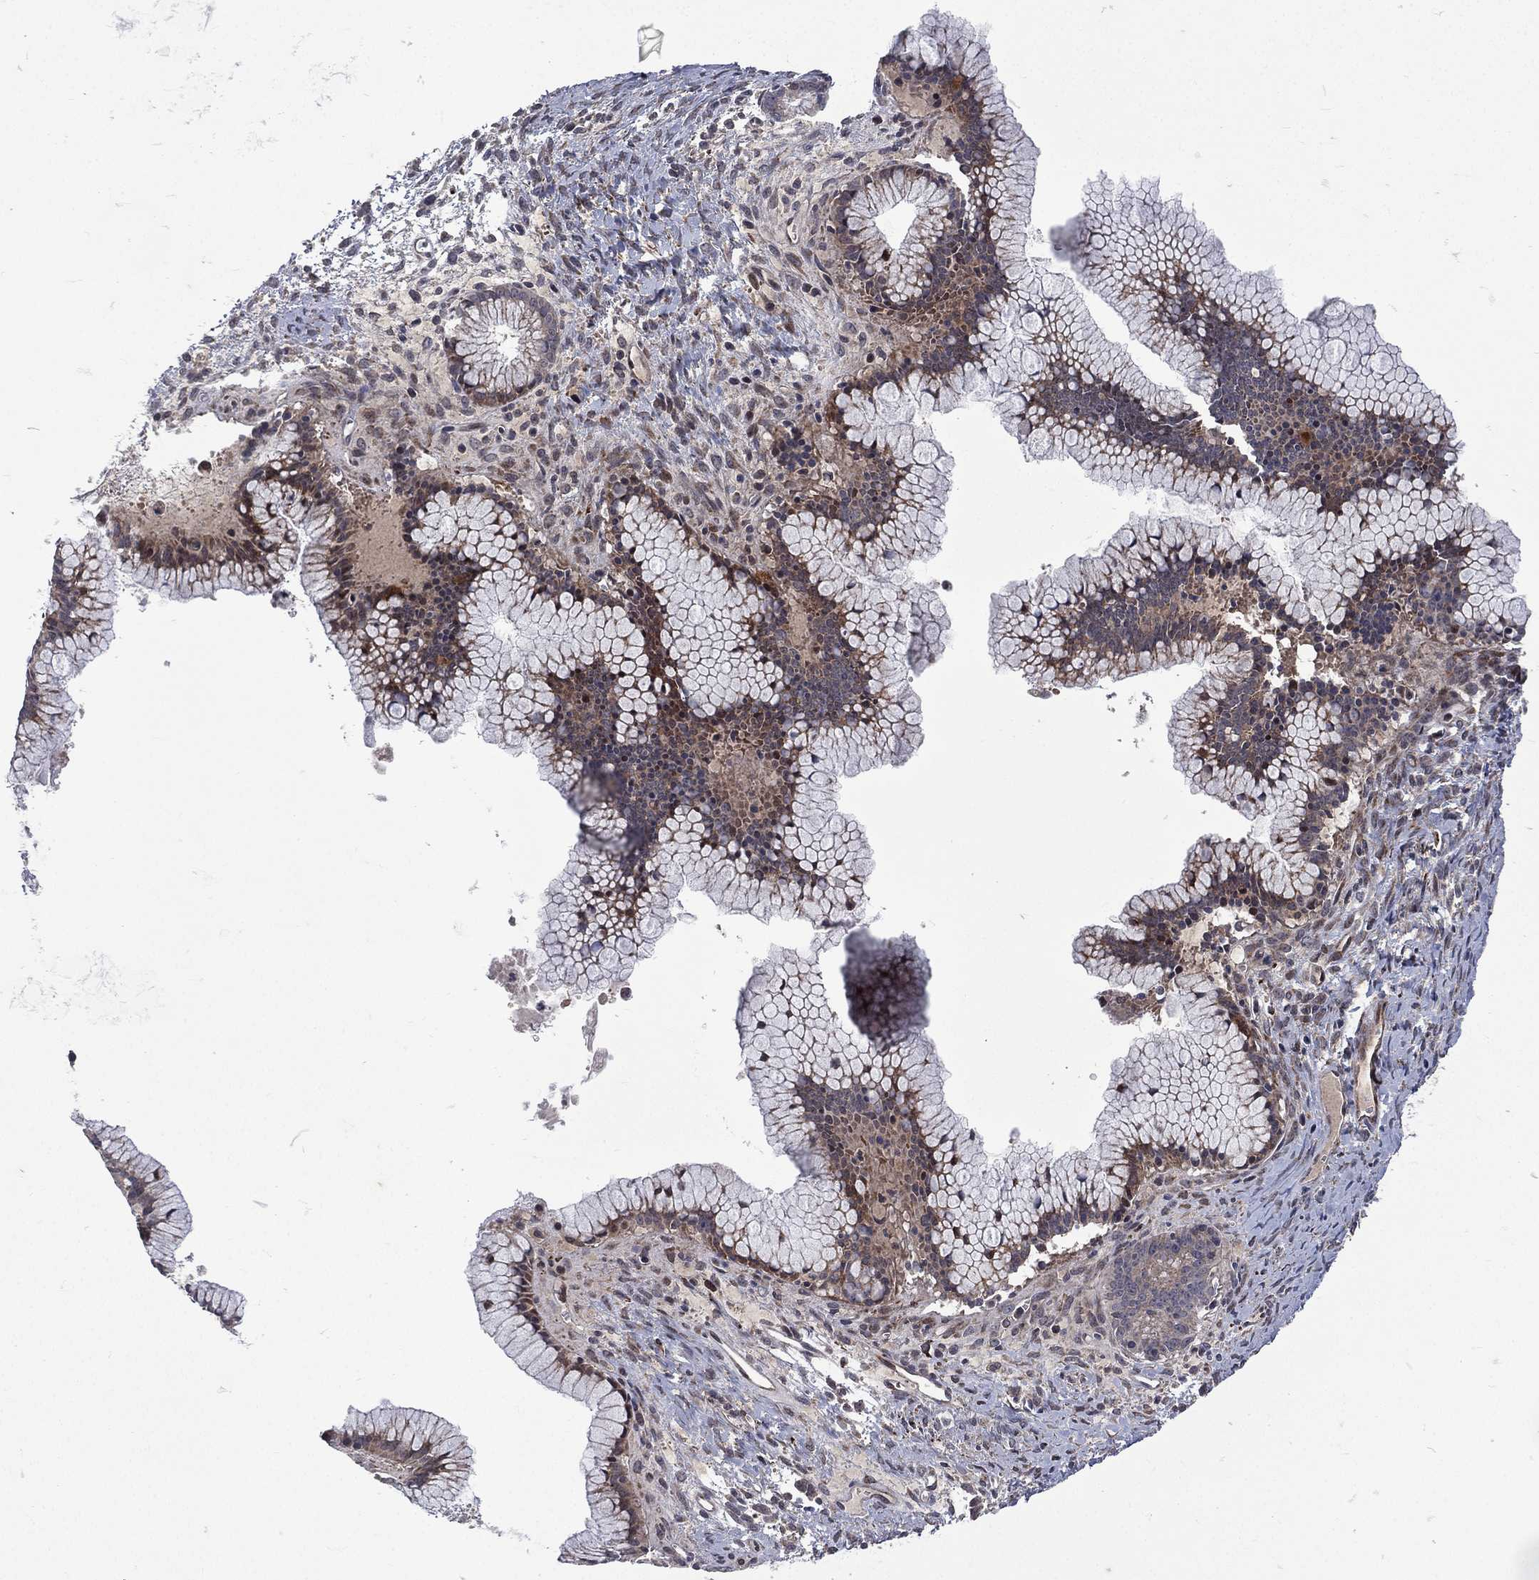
{"staining": {"intensity": "moderate", "quantity": "25%-75%", "location": "cytoplasmic/membranous"}, "tissue": "ovarian cancer", "cell_type": "Tumor cells", "image_type": "cancer", "snomed": [{"axis": "morphology", "description": "Cystadenocarcinoma, mucinous, NOS"}, {"axis": "topography", "description": "Ovary"}], "caption": "A brown stain shows moderate cytoplasmic/membranous expression of a protein in human mucinous cystadenocarcinoma (ovarian) tumor cells. The staining was performed using DAB to visualize the protein expression in brown, while the nuclei were stained in blue with hematoxylin (Magnification: 20x).", "gene": "RAB11FIP4", "patient": {"sex": "female", "age": 41}}